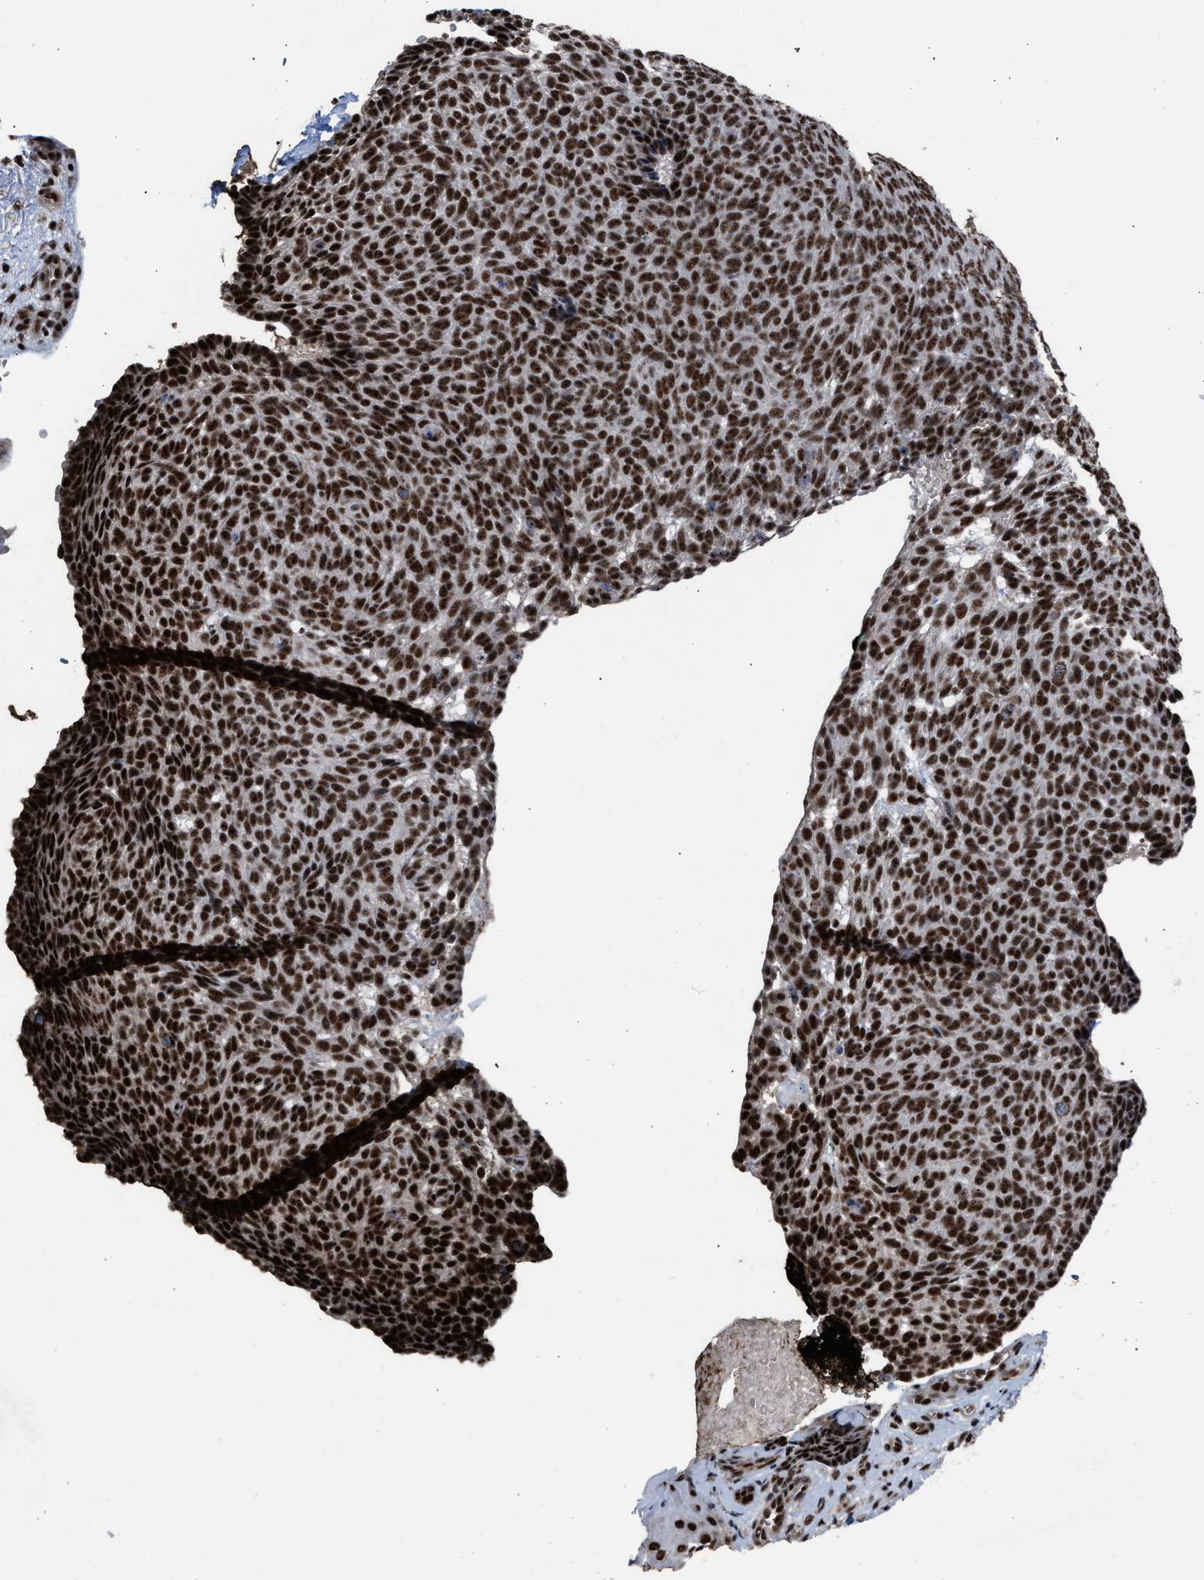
{"staining": {"intensity": "strong", "quantity": ">75%", "location": "nuclear"}, "tissue": "skin cancer", "cell_type": "Tumor cells", "image_type": "cancer", "snomed": [{"axis": "morphology", "description": "Basal cell carcinoma"}, {"axis": "topography", "description": "Skin"}], "caption": "Immunohistochemistry (IHC) micrograph of human skin cancer stained for a protein (brown), which exhibits high levels of strong nuclear staining in approximately >75% of tumor cells.", "gene": "EIF4A3", "patient": {"sex": "male", "age": 61}}